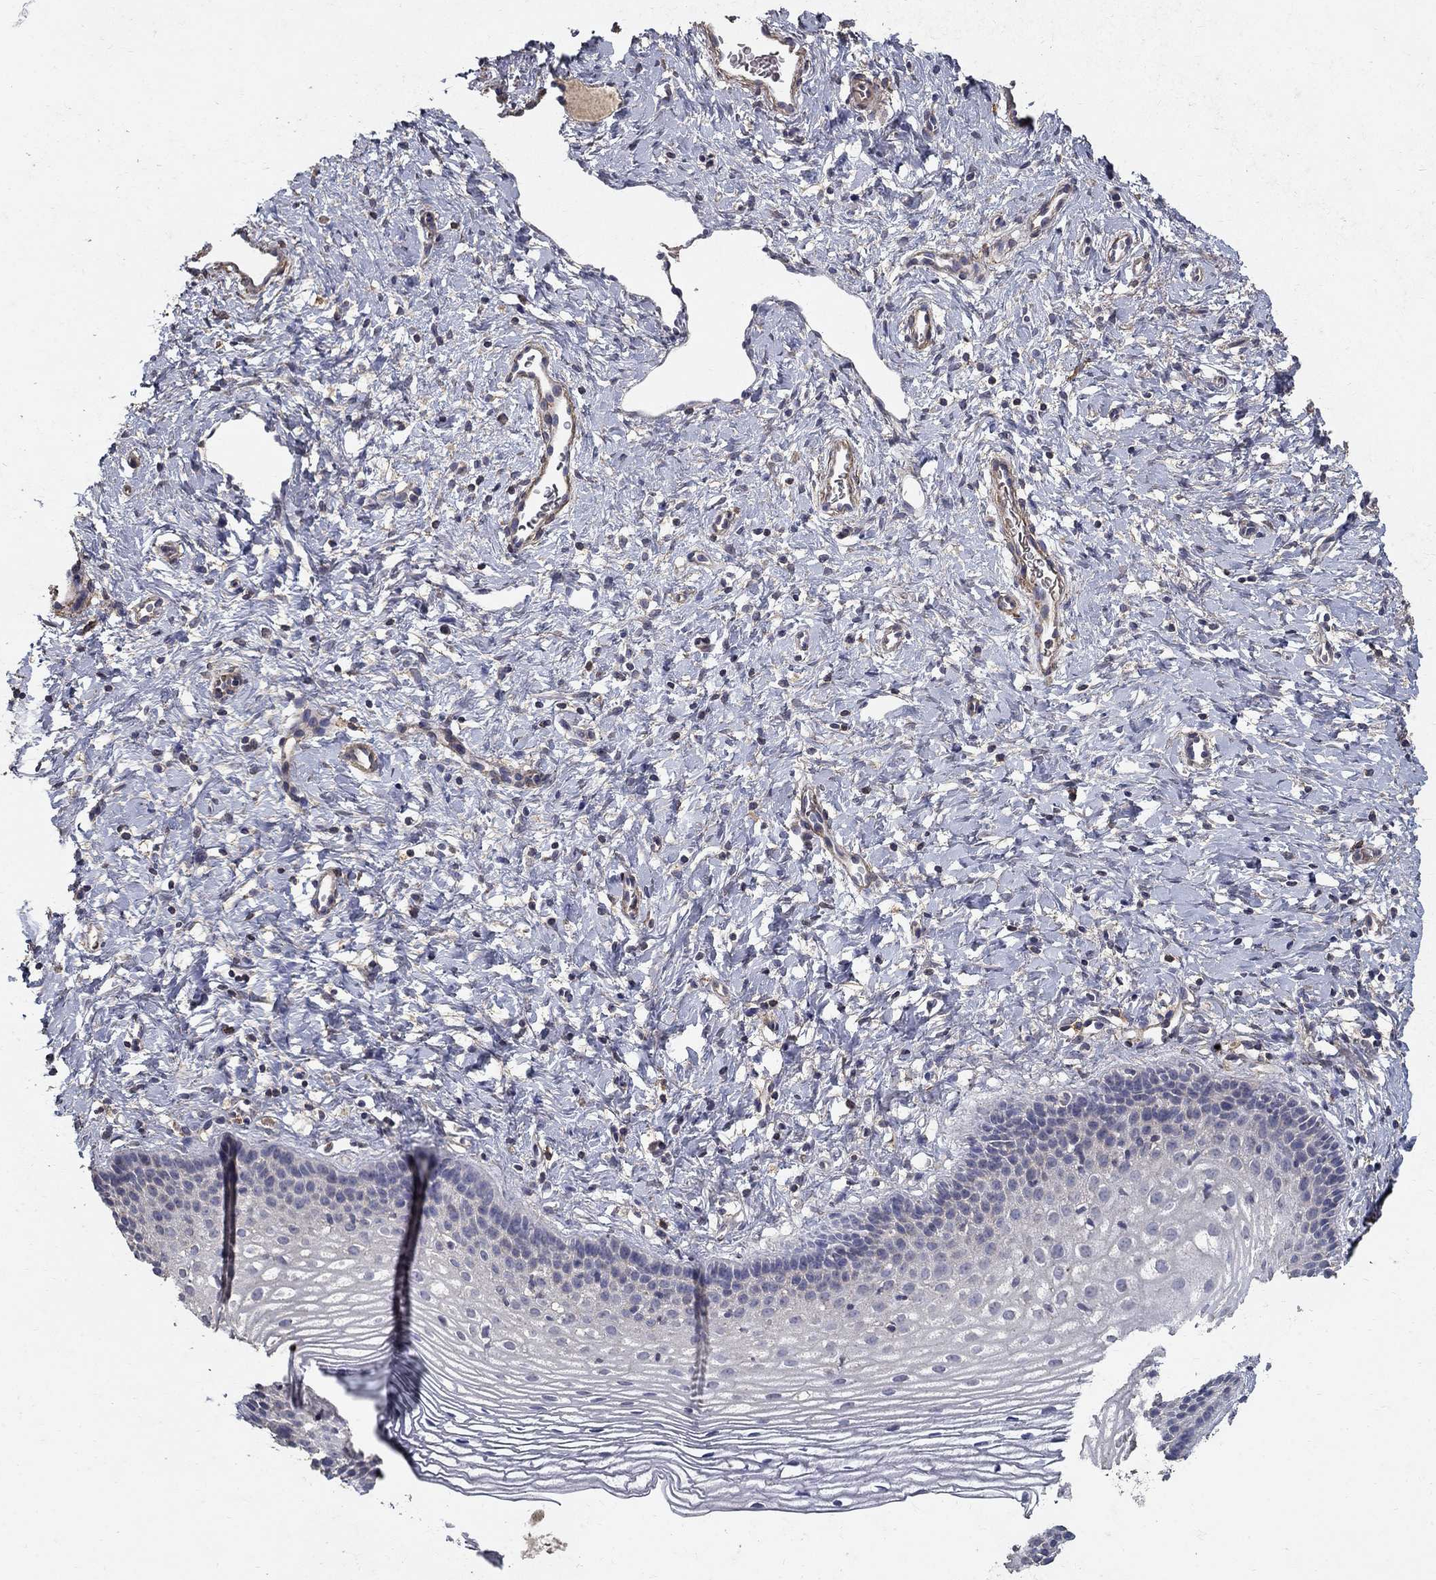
{"staining": {"intensity": "negative", "quantity": "none", "location": "none"}, "tissue": "cervix", "cell_type": "Squamous epithelial cells", "image_type": "normal", "snomed": [{"axis": "morphology", "description": "Normal tissue, NOS"}, {"axis": "topography", "description": "Cervix"}], "caption": "An IHC image of unremarkable cervix is shown. There is no staining in squamous epithelial cells of cervix. The staining was performed using DAB to visualize the protein expression in brown, while the nuclei were stained in blue with hematoxylin (Magnification: 20x).", "gene": "MPP2", "patient": {"sex": "female", "age": 39}}